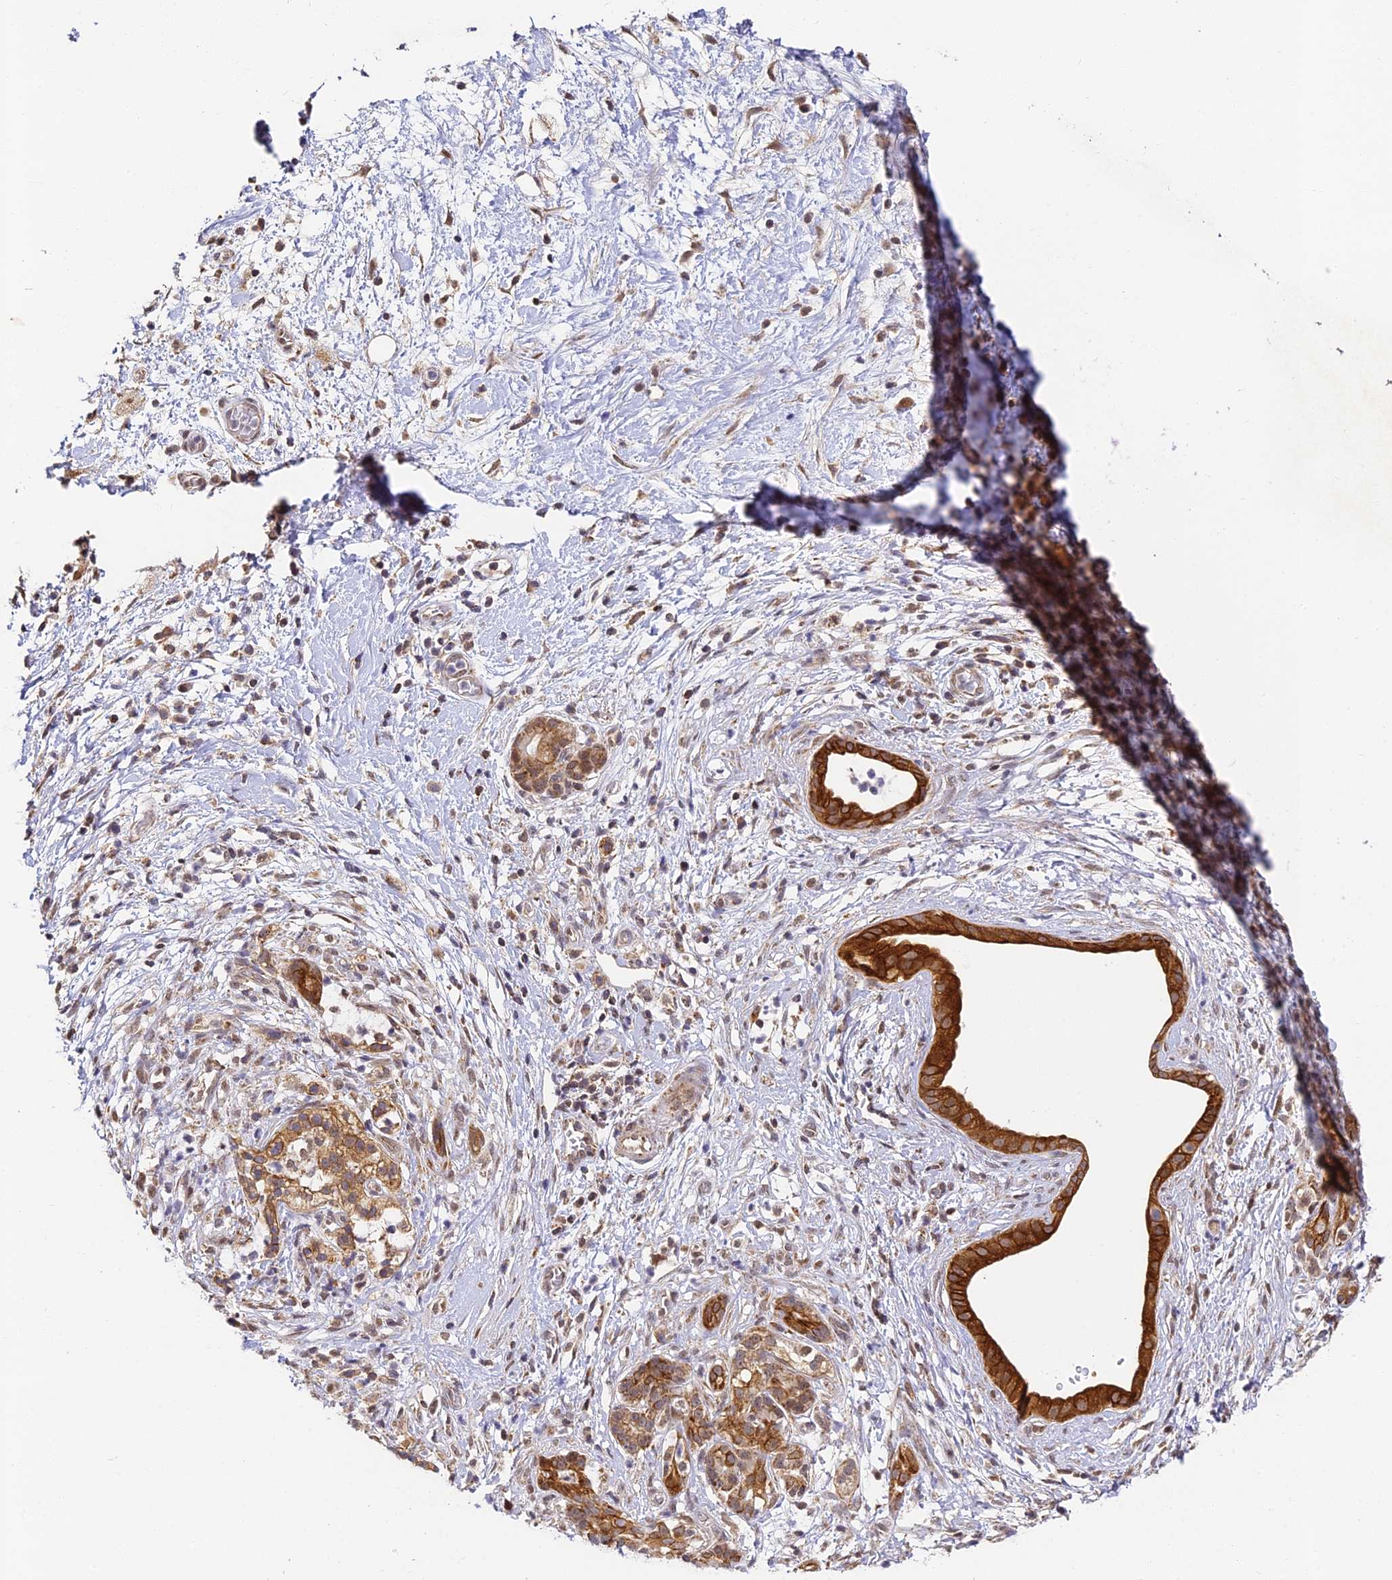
{"staining": {"intensity": "strong", "quantity": ">75%", "location": "cytoplasmic/membranous"}, "tissue": "pancreatic cancer", "cell_type": "Tumor cells", "image_type": "cancer", "snomed": [{"axis": "morphology", "description": "Adenocarcinoma, NOS"}, {"axis": "topography", "description": "Pancreas"}], "caption": "High-magnification brightfield microscopy of pancreatic cancer stained with DAB (brown) and counterstained with hematoxylin (blue). tumor cells exhibit strong cytoplasmic/membranous staining is identified in about>75% of cells. The staining was performed using DAB (3,3'-diaminobenzidine) to visualize the protein expression in brown, while the nuclei were stained in blue with hematoxylin (Magnification: 20x).", "gene": "DNAAF10", "patient": {"sex": "female", "age": 73}}